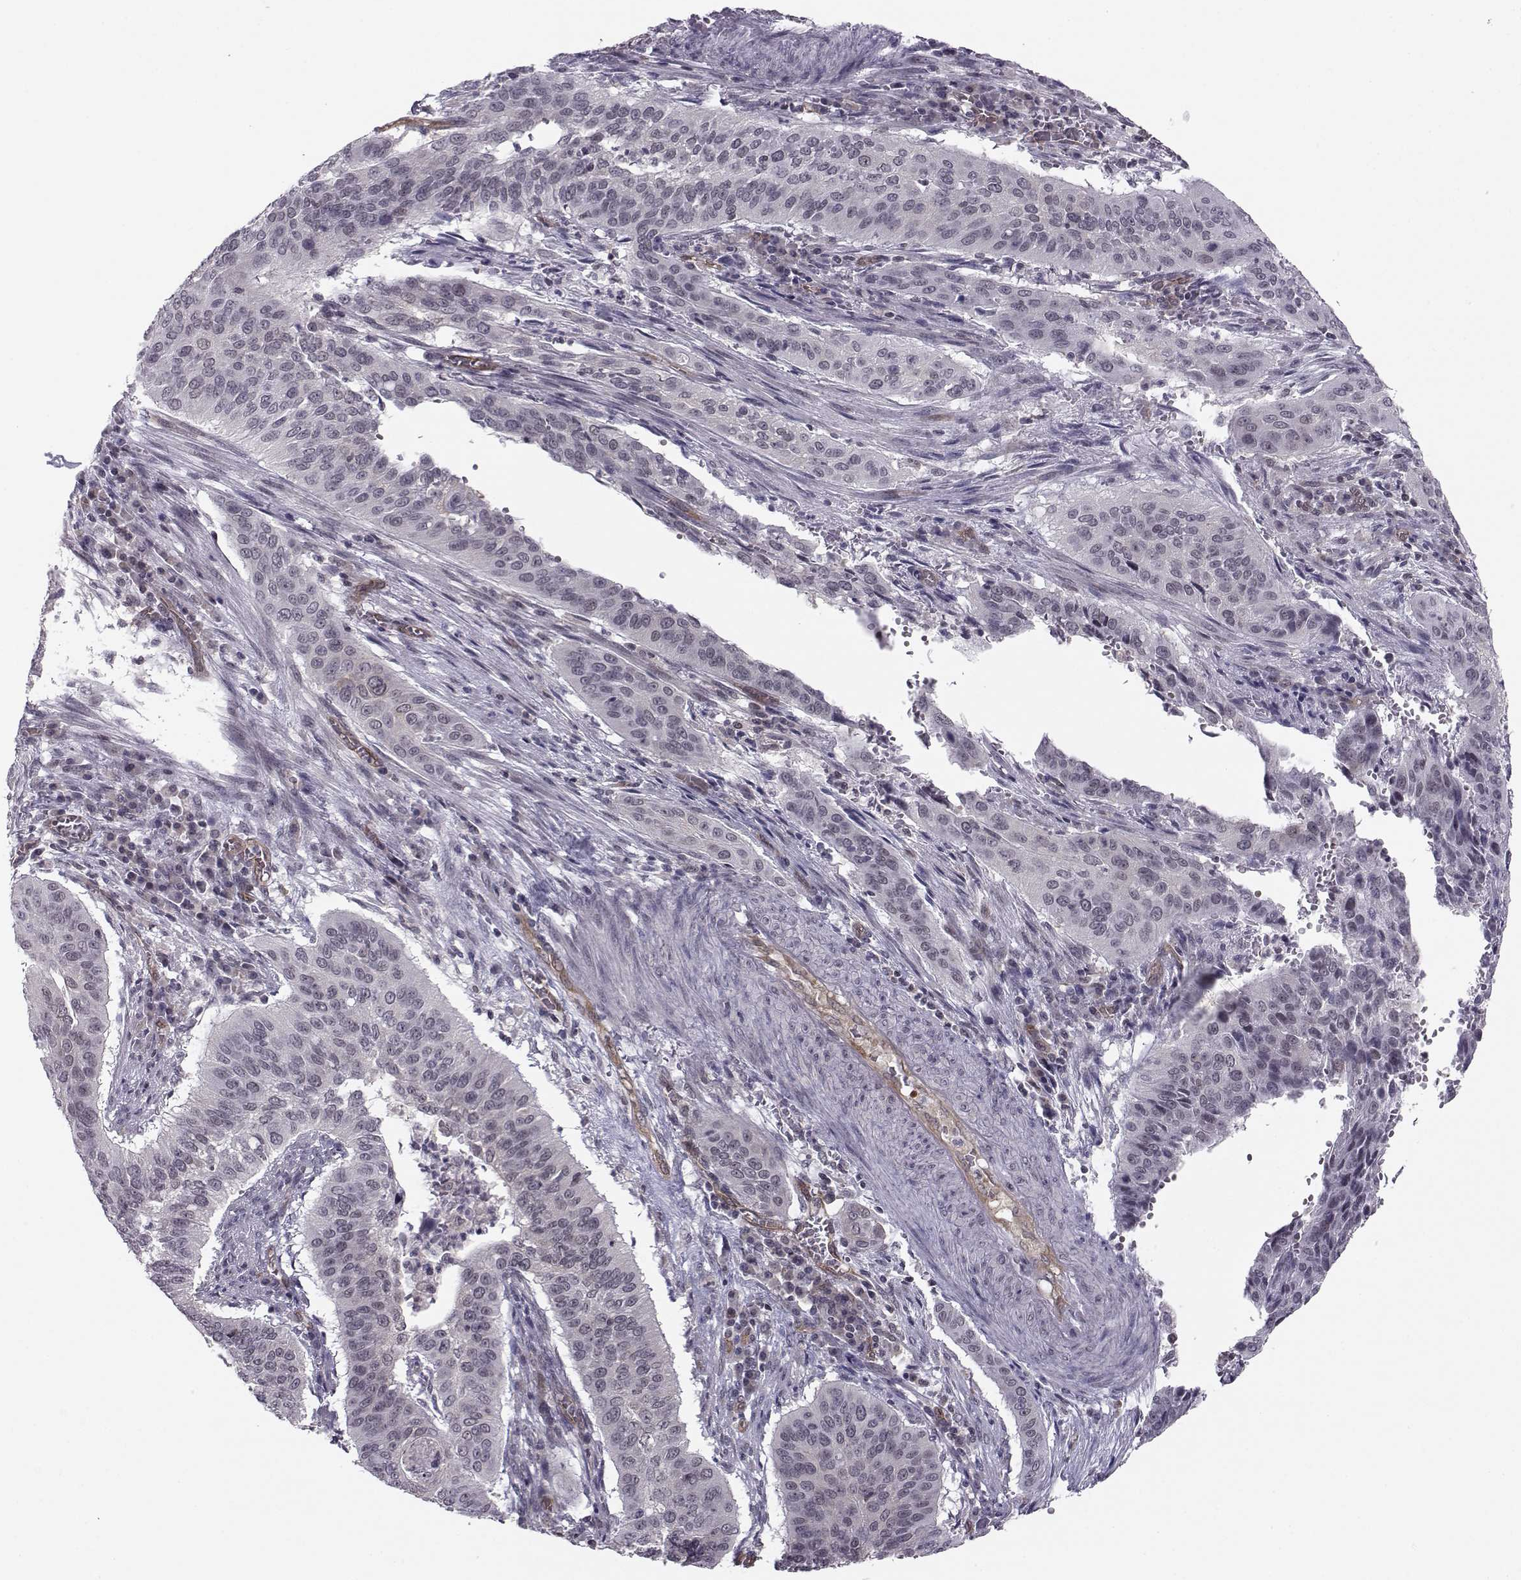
{"staining": {"intensity": "negative", "quantity": "none", "location": "none"}, "tissue": "cervical cancer", "cell_type": "Tumor cells", "image_type": "cancer", "snomed": [{"axis": "morphology", "description": "Squamous cell carcinoma, NOS"}, {"axis": "topography", "description": "Cervix"}], "caption": "IHC photomicrograph of neoplastic tissue: cervical cancer (squamous cell carcinoma) stained with DAB (3,3'-diaminobenzidine) displays no significant protein staining in tumor cells. Brightfield microscopy of immunohistochemistry stained with DAB (brown) and hematoxylin (blue), captured at high magnification.", "gene": "KIF13B", "patient": {"sex": "female", "age": 39}}